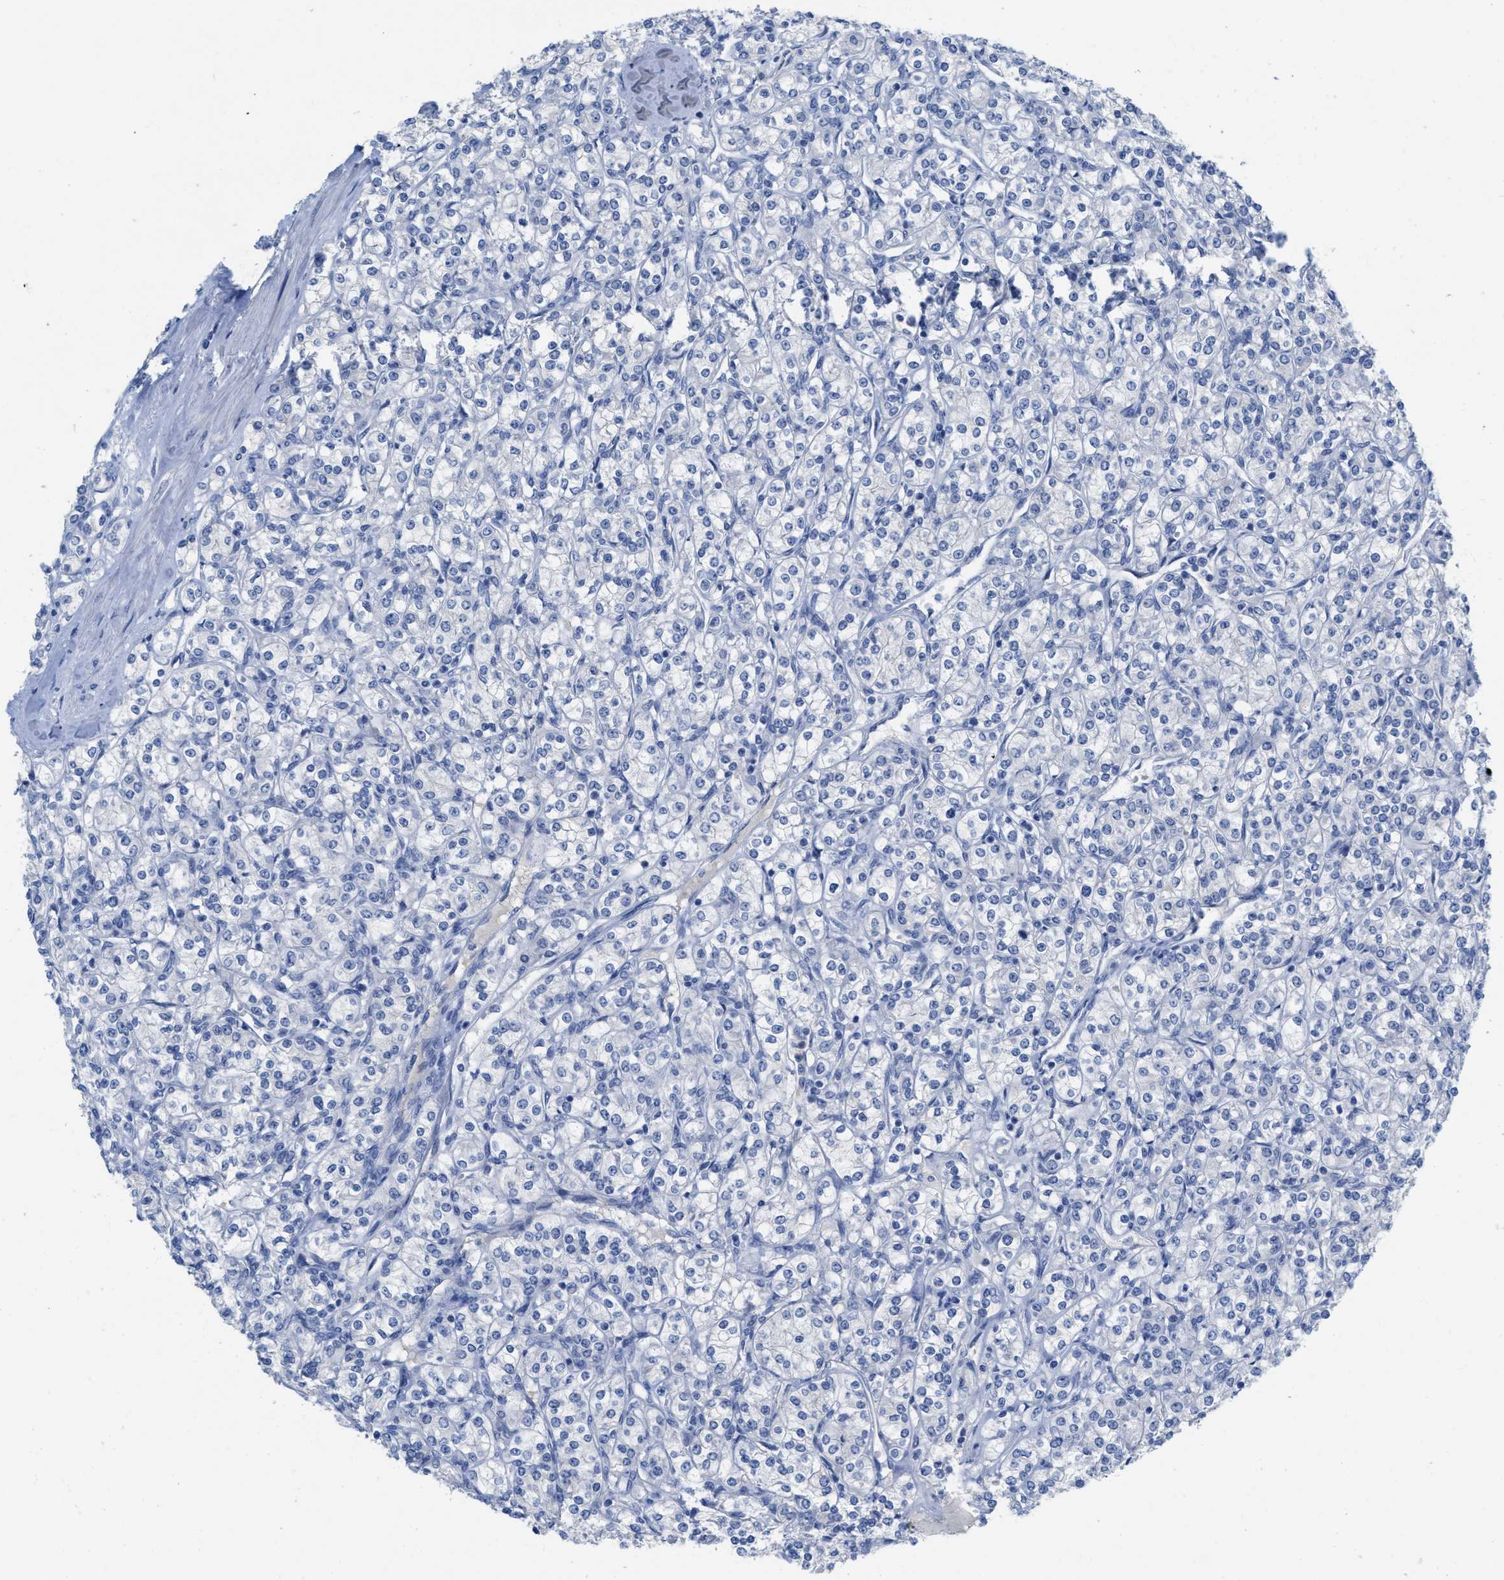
{"staining": {"intensity": "negative", "quantity": "none", "location": "none"}, "tissue": "renal cancer", "cell_type": "Tumor cells", "image_type": "cancer", "snomed": [{"axis": "morphology", "description": "Adenocarcinoma, NOS"}, {"axis": "topography", "description": "Kidney"}], "caption": "This is an immunohistochemistry micrograph of renal cancer (adenocarcinoma). There is no positivity in tumor cells.", "gene": "CNNM4", "patient": {"sex": "male", "age": 77}}